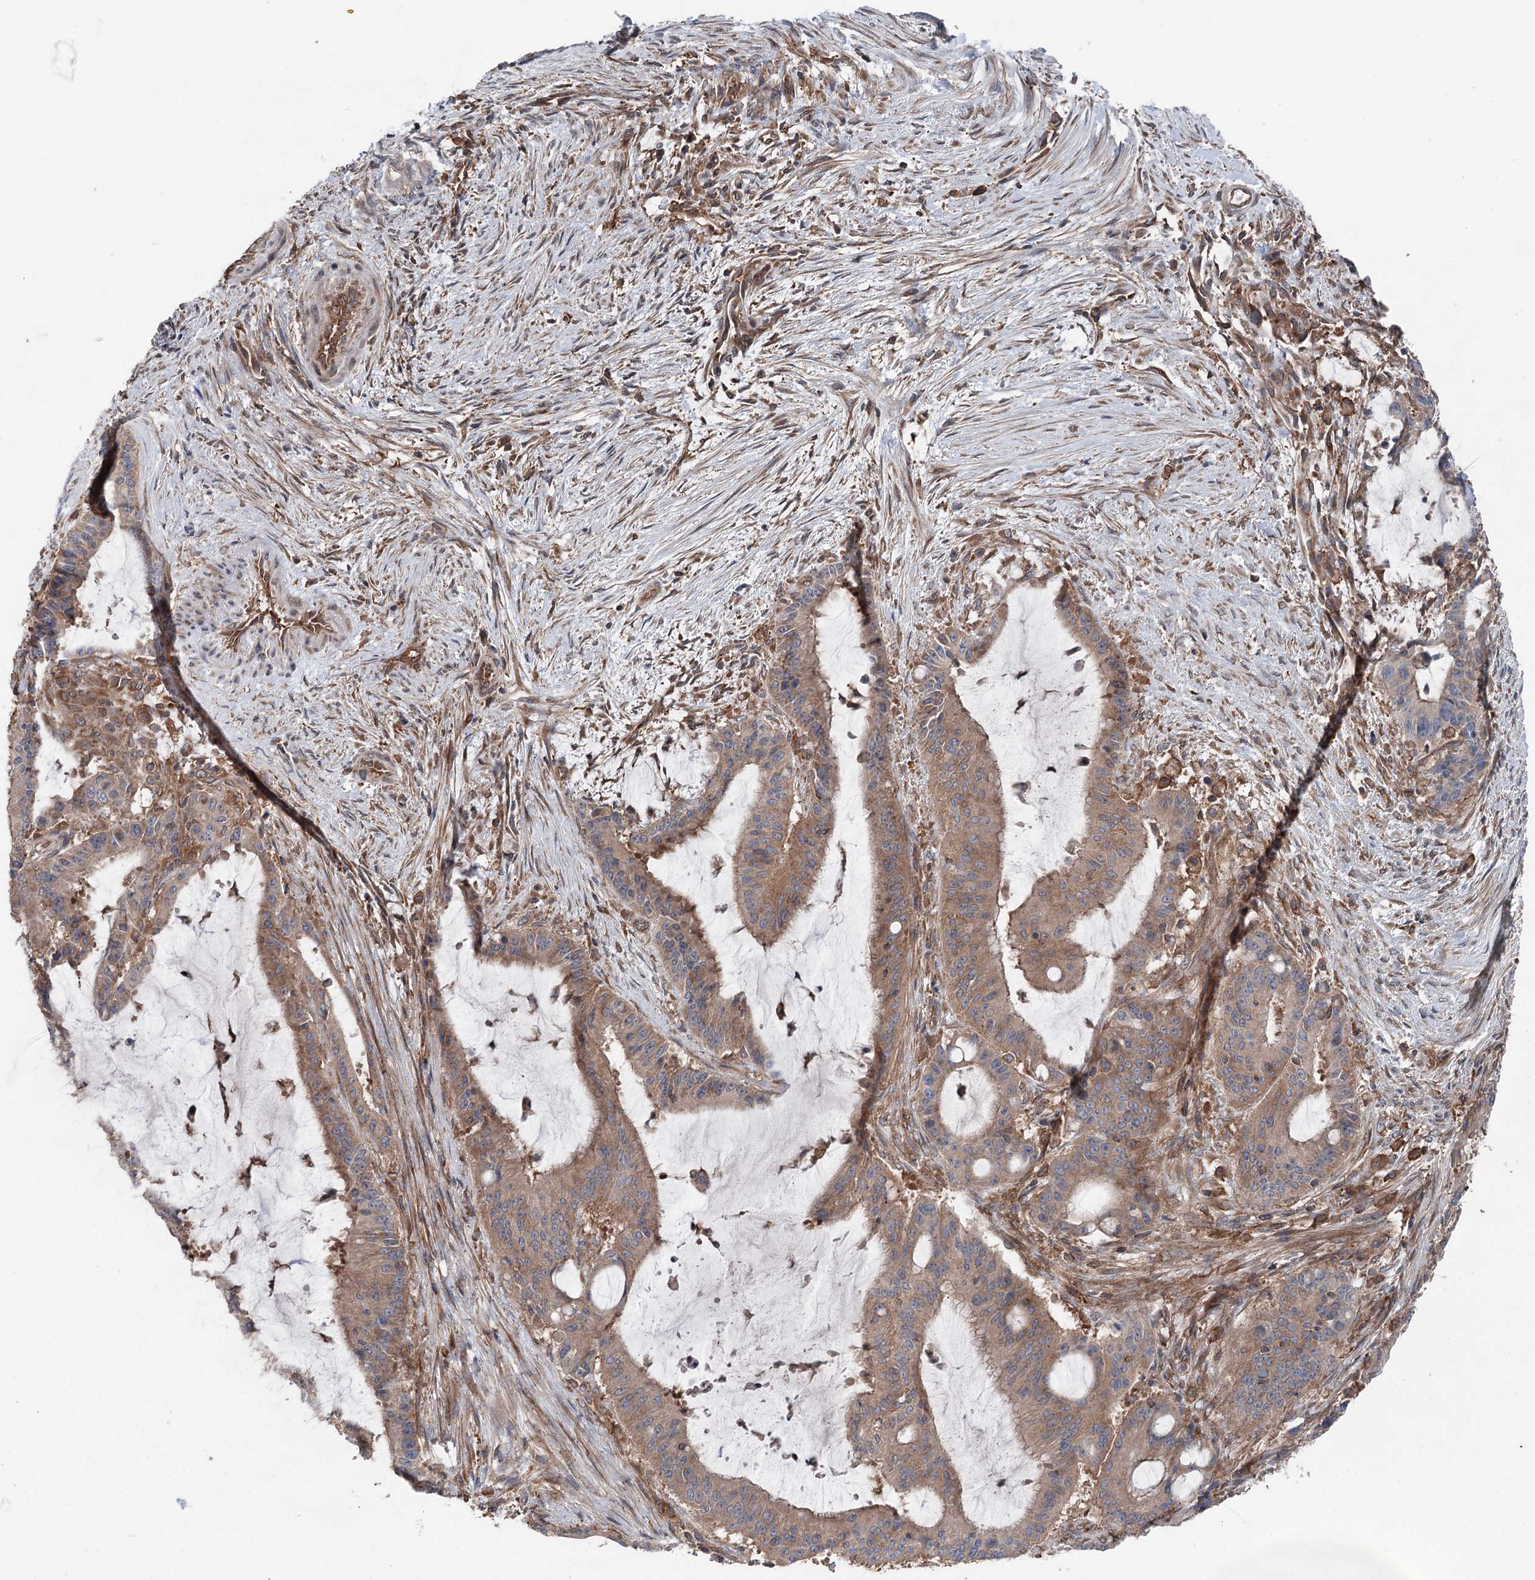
{"staining": {"intensity": "weak", "quantity": ">75%", "location": "cytoplasmic/membranous"}, "tissue": "liver cancer", "cell_type": "Tumor cells", "image_type": "cancer", "snomed": [{"axis": "morphology", "description": "Normal tissue, NOS"}, {"axis": "morphology", "description": "Cholangiocarcinoma"}, {"axis": "topography", "description": "Liver"}, {"axis": "topography", "description": "Peripheral nerve tissue"}], "caption": "Weak cytoplasmic/membranous positivity is identified in approximately >75% of tumor cells in cholangiocarcinoma (liver). (Brightfield microscopy of DAB IHC at high magnification).", "gene": "PPP1R21", "patient": {"sex": "female", "age": 73}}